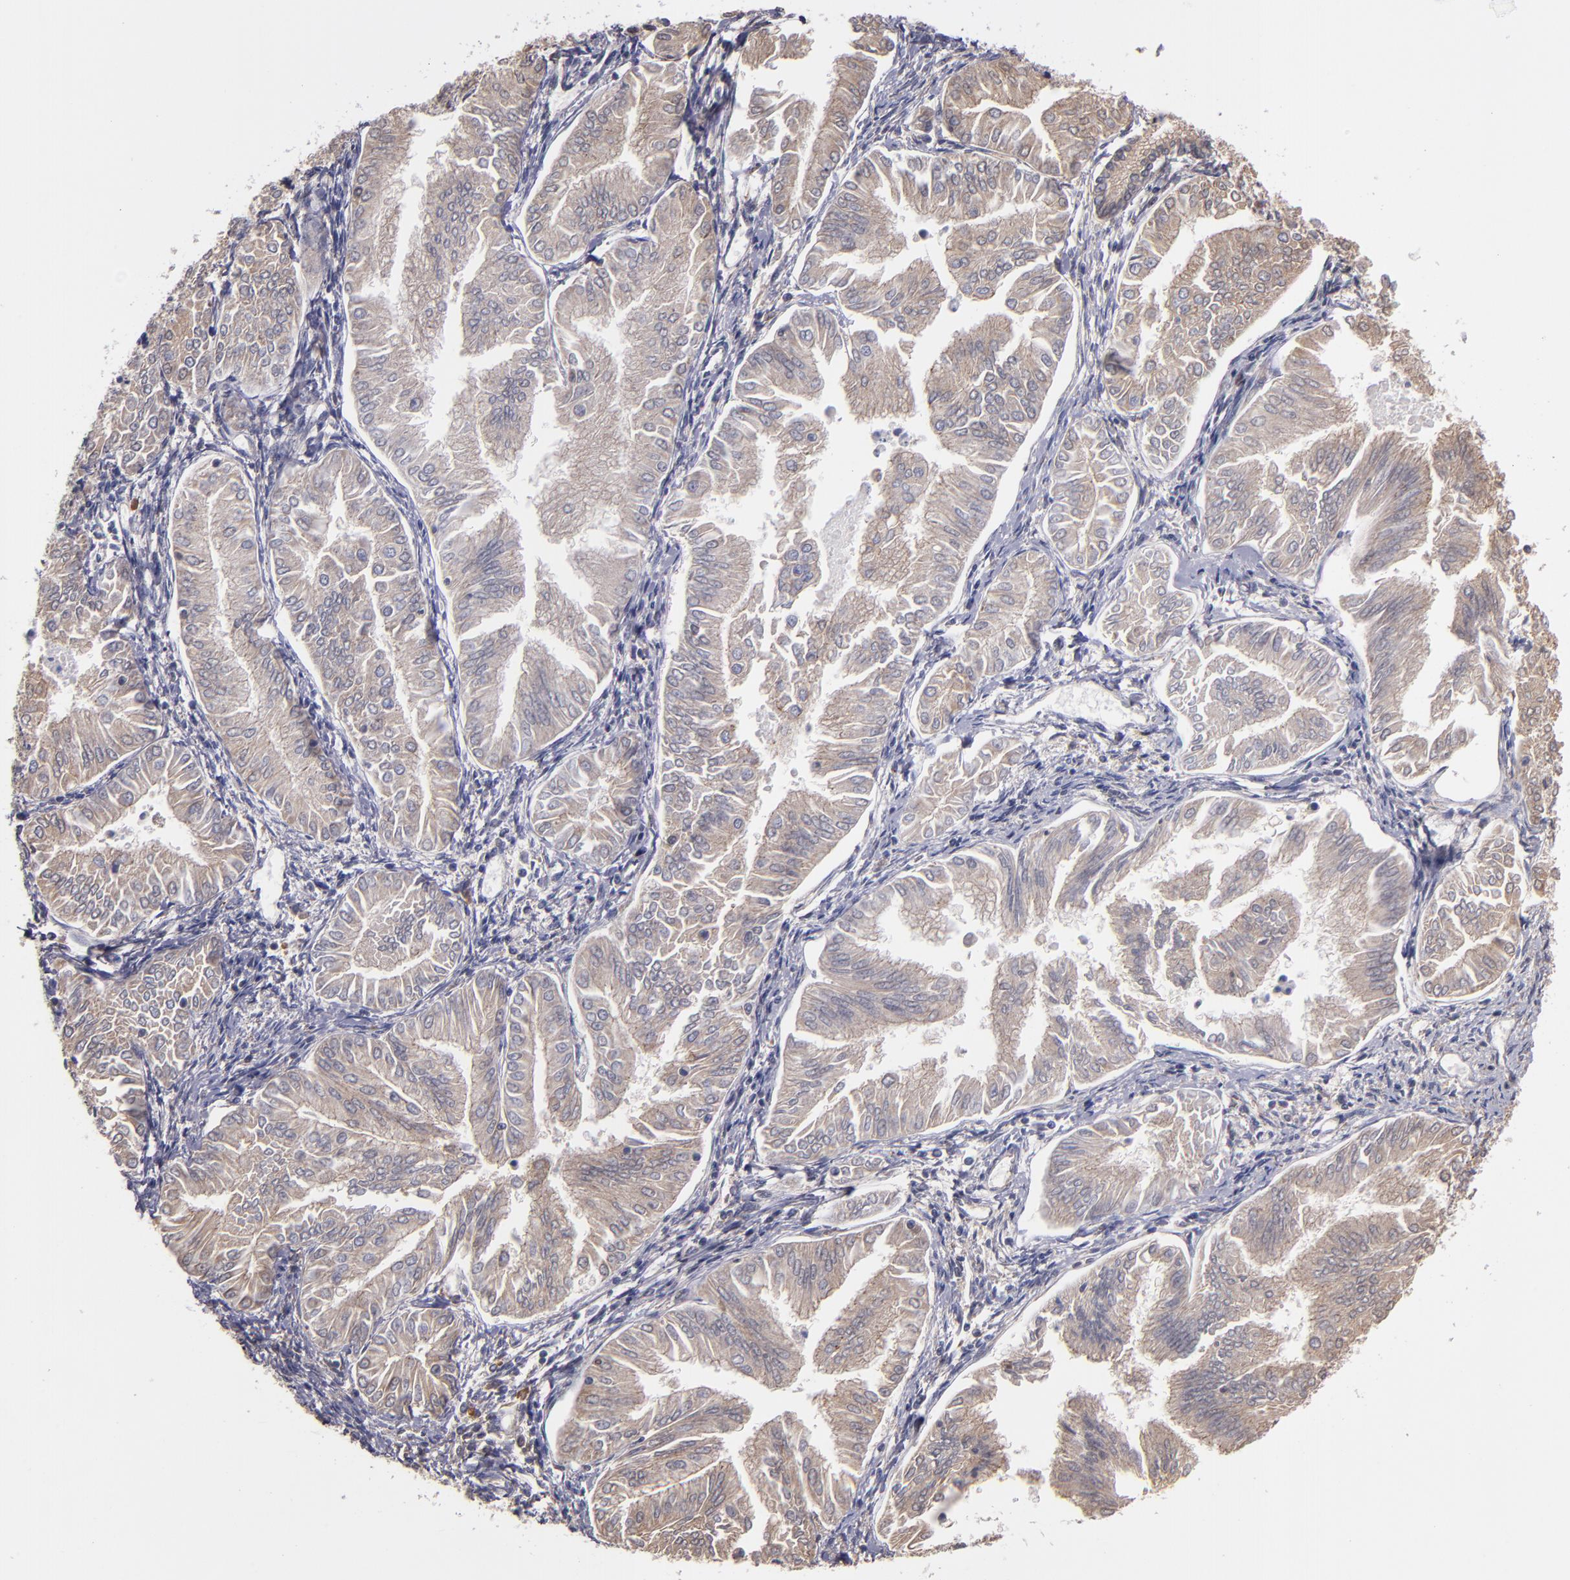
{"staining": {"intensity": "weak", "quantity": ">75%", "location": "cytoplasmic/membranous"}, "tissue": "endometrial cancer", "cell_type": "Tumor cells", "image_type": "cancer", "snomed": [{"axis": "morphology", "description": "Adenocarcinoma, NOS"}, {"axis": "topography", "description": "Endometrium"}], "caption": "Human endometrial adenocarcinoma stained with a brown dye reveals weak cytoplasmic/membranous positive expression in approximately >75% of tumor cells.", "gene": "CASP1", "patient": {"sex": "female", "age": 53}}